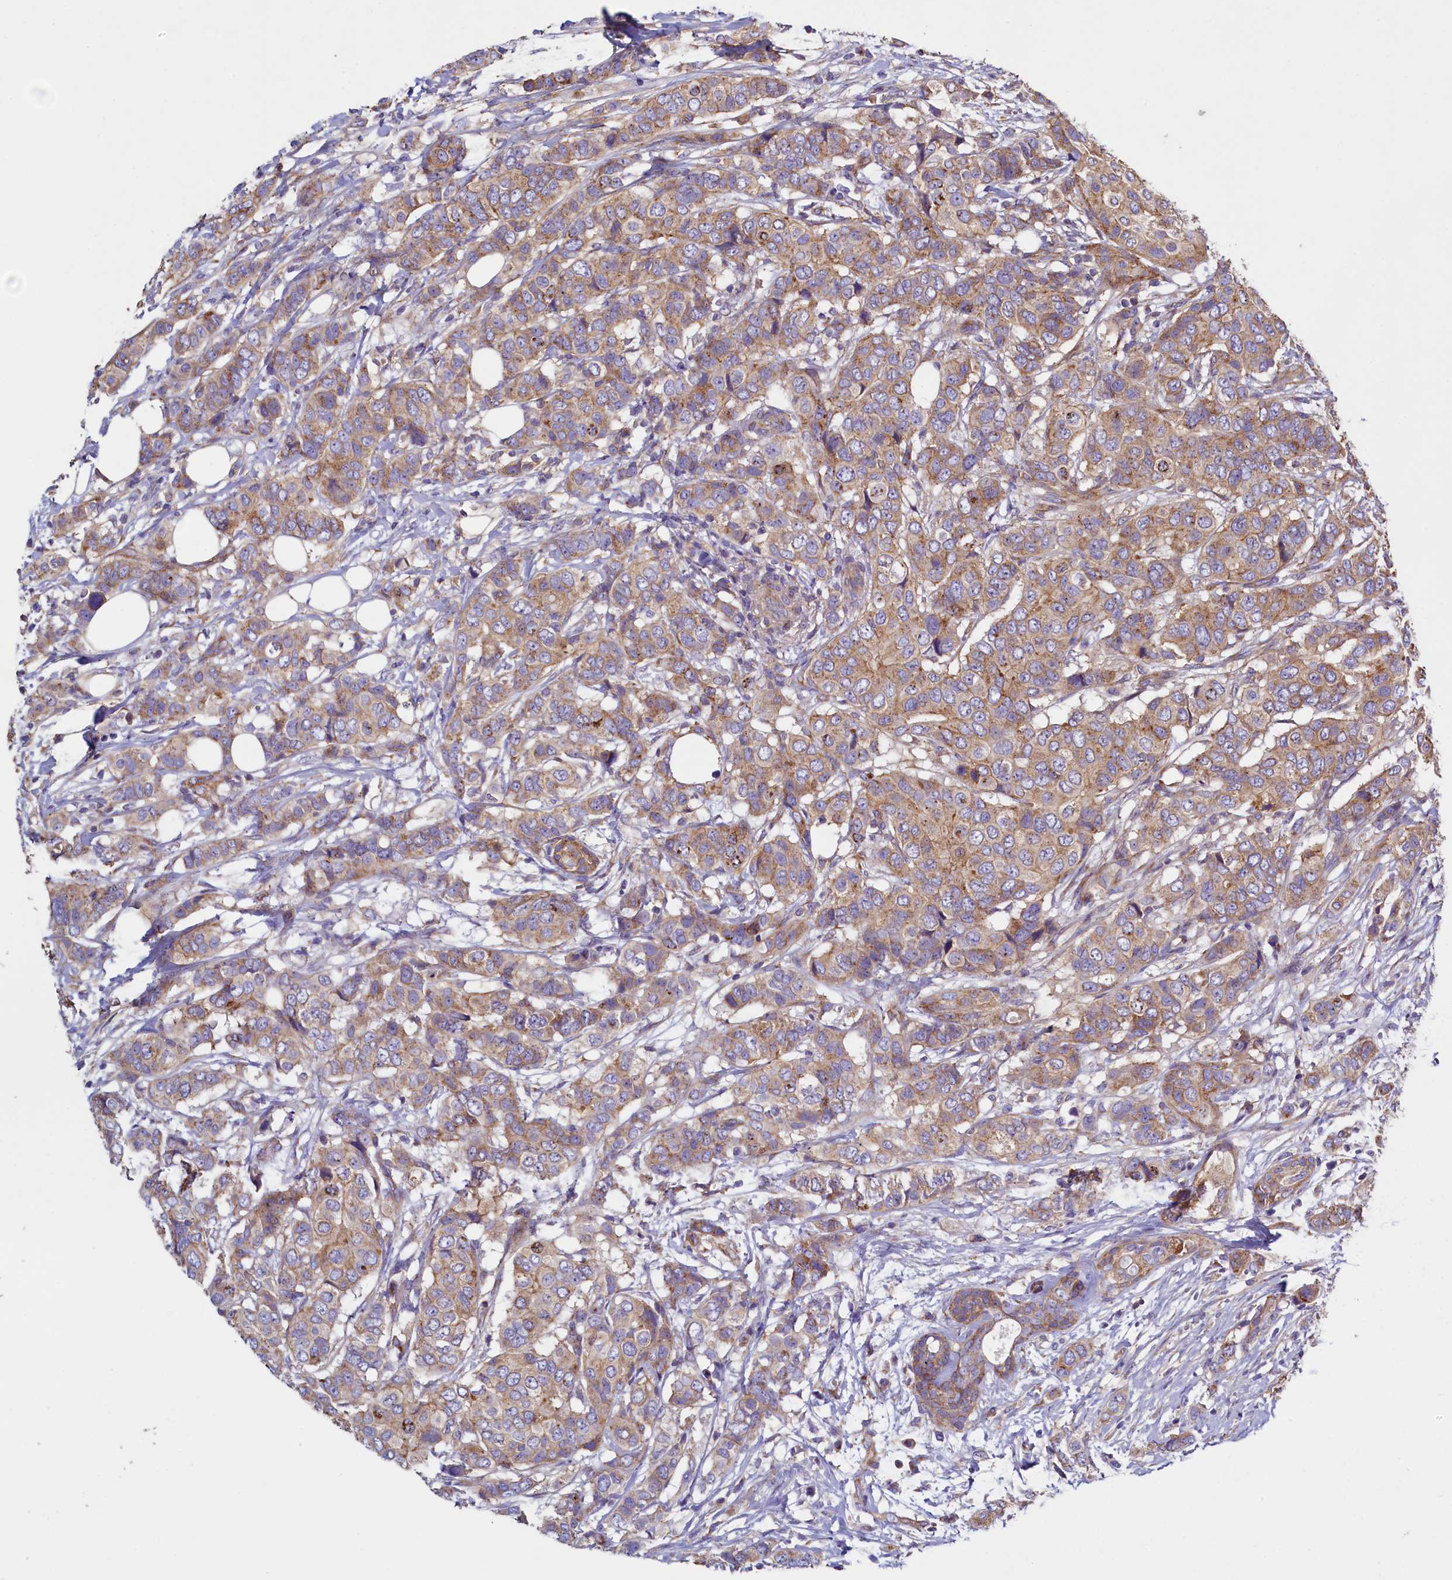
{"staining": {"intensity": "moderate", "quantity": ">75%", "location": "cytoplasmic/membranous"}, "tissue": "breast cancer", "cell_type": "Tumor cells", "image_type": "cancer", "snomed": [{"axis": "morphology", "description": "Lobular carcinoma"}, {"axis": "topography", "description": "Breast"}], "caption": "Immunohistochemical staining of lobular carcinoma (breast) shows medium levels of moderate cytoplasmic/membranous staining in about >75% of tumor cells. Using DAB (3,3'-diaminobenzidine) (brown) and hematoxylin (blue) stains, captured at high magnification using brightfield microscopy.", "gene": "GPR21", "patient": {"sex": "female", "age": 51}}